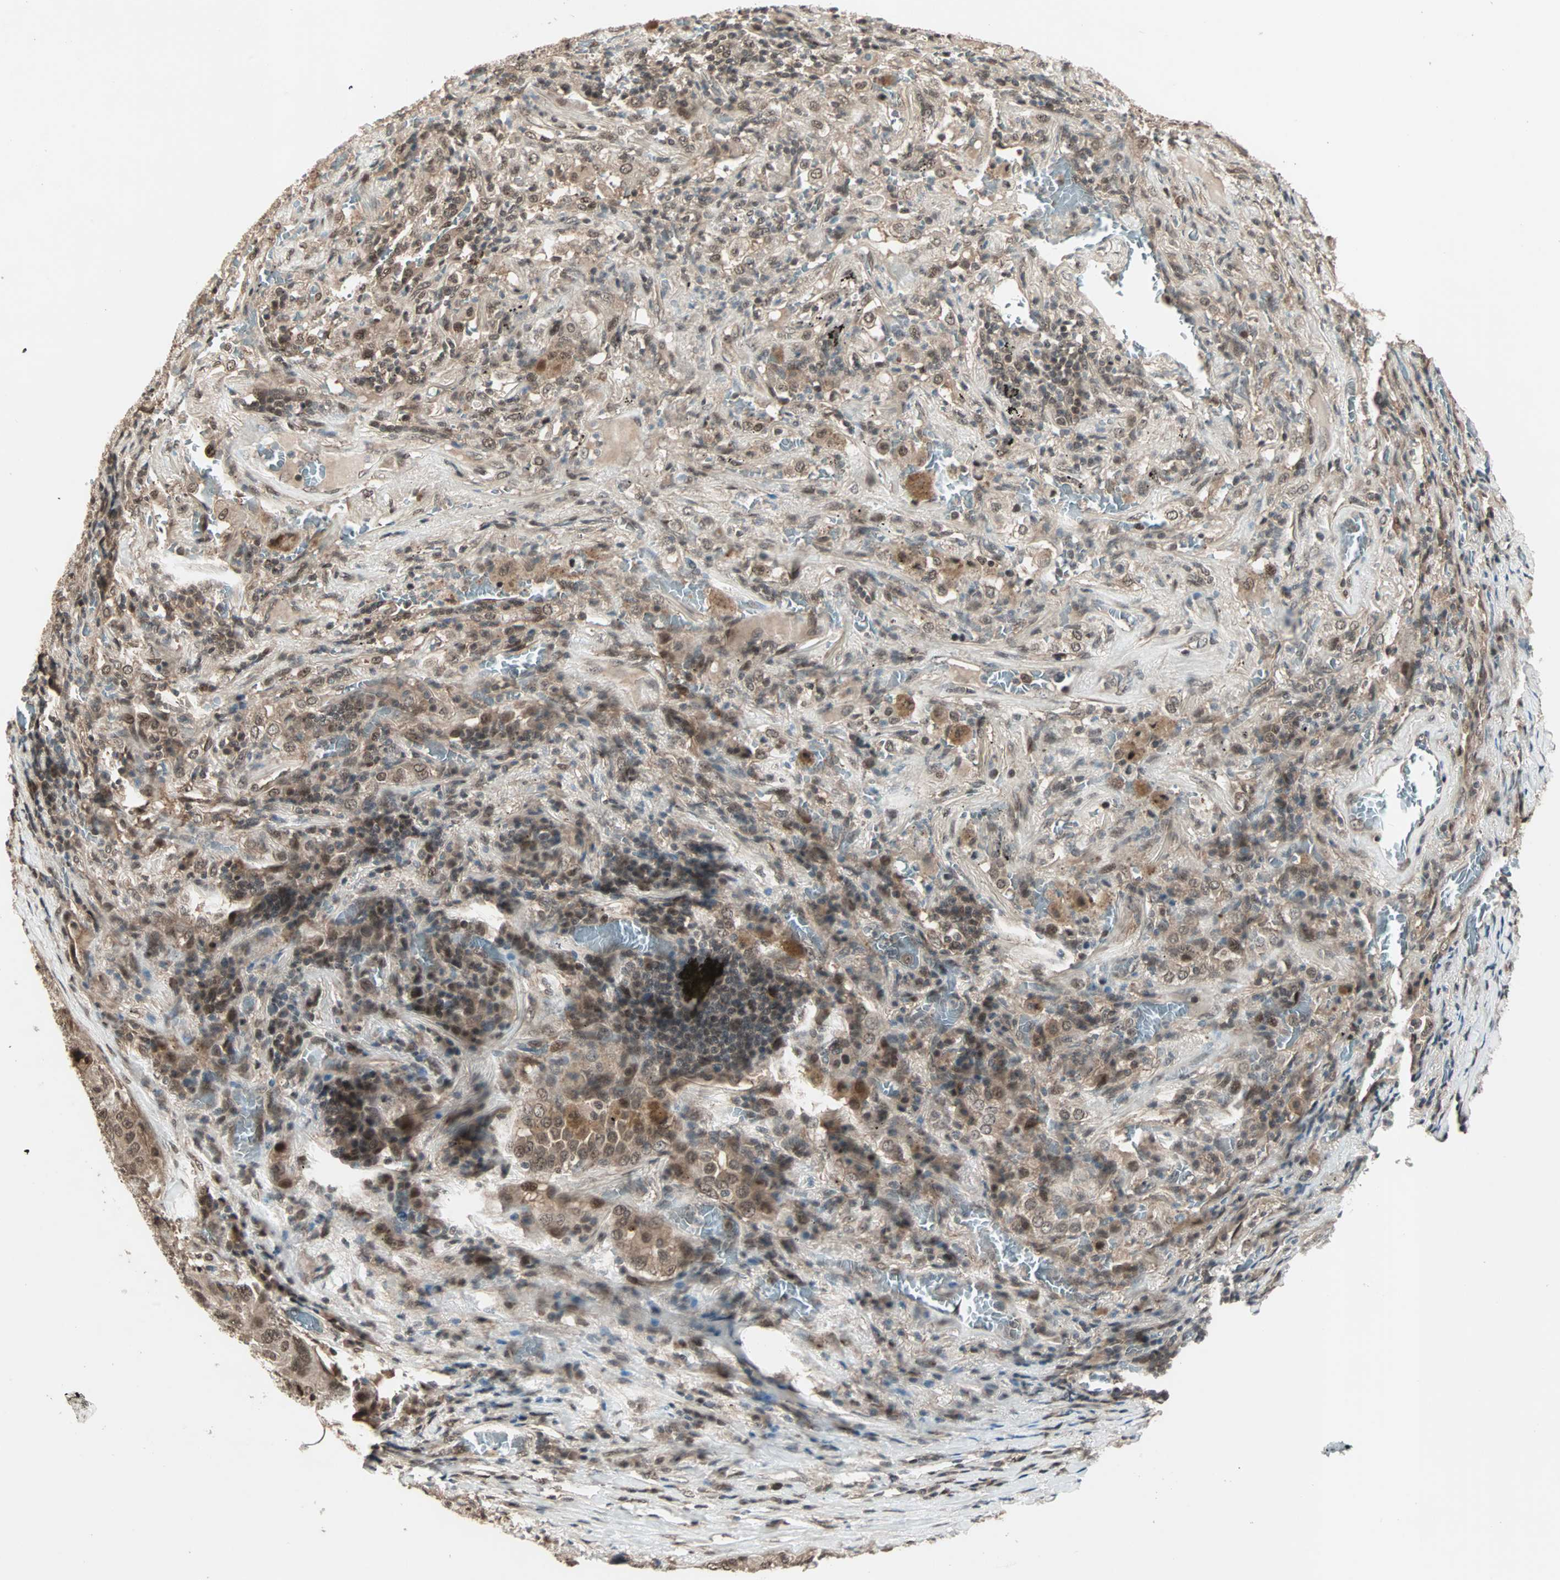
{"staining": {"intensity": "moderate", "quantity": ">75%", "location": "nuclear"}, "tissue": "lung cancer", "cell_type": "Tumor cells", "image_type": "cancer", "snomed": [{"axis": "morphology", "description": "Squamous cell carcinoma, NOS"}, {"axis": "topography", "description": "Lung"}], "caption": "Tumor cells display moderate nuclear staining in about >75% of cells in lung squamous cell carcinoma. Using DAB (3,3'-diaminobenzidine) (brown) and hematoxylin (blue) stains, captured at high magnification using brightfield microscopy.", "gene": "ZNF701", "patient": {"sex": "male", "age": 57}}